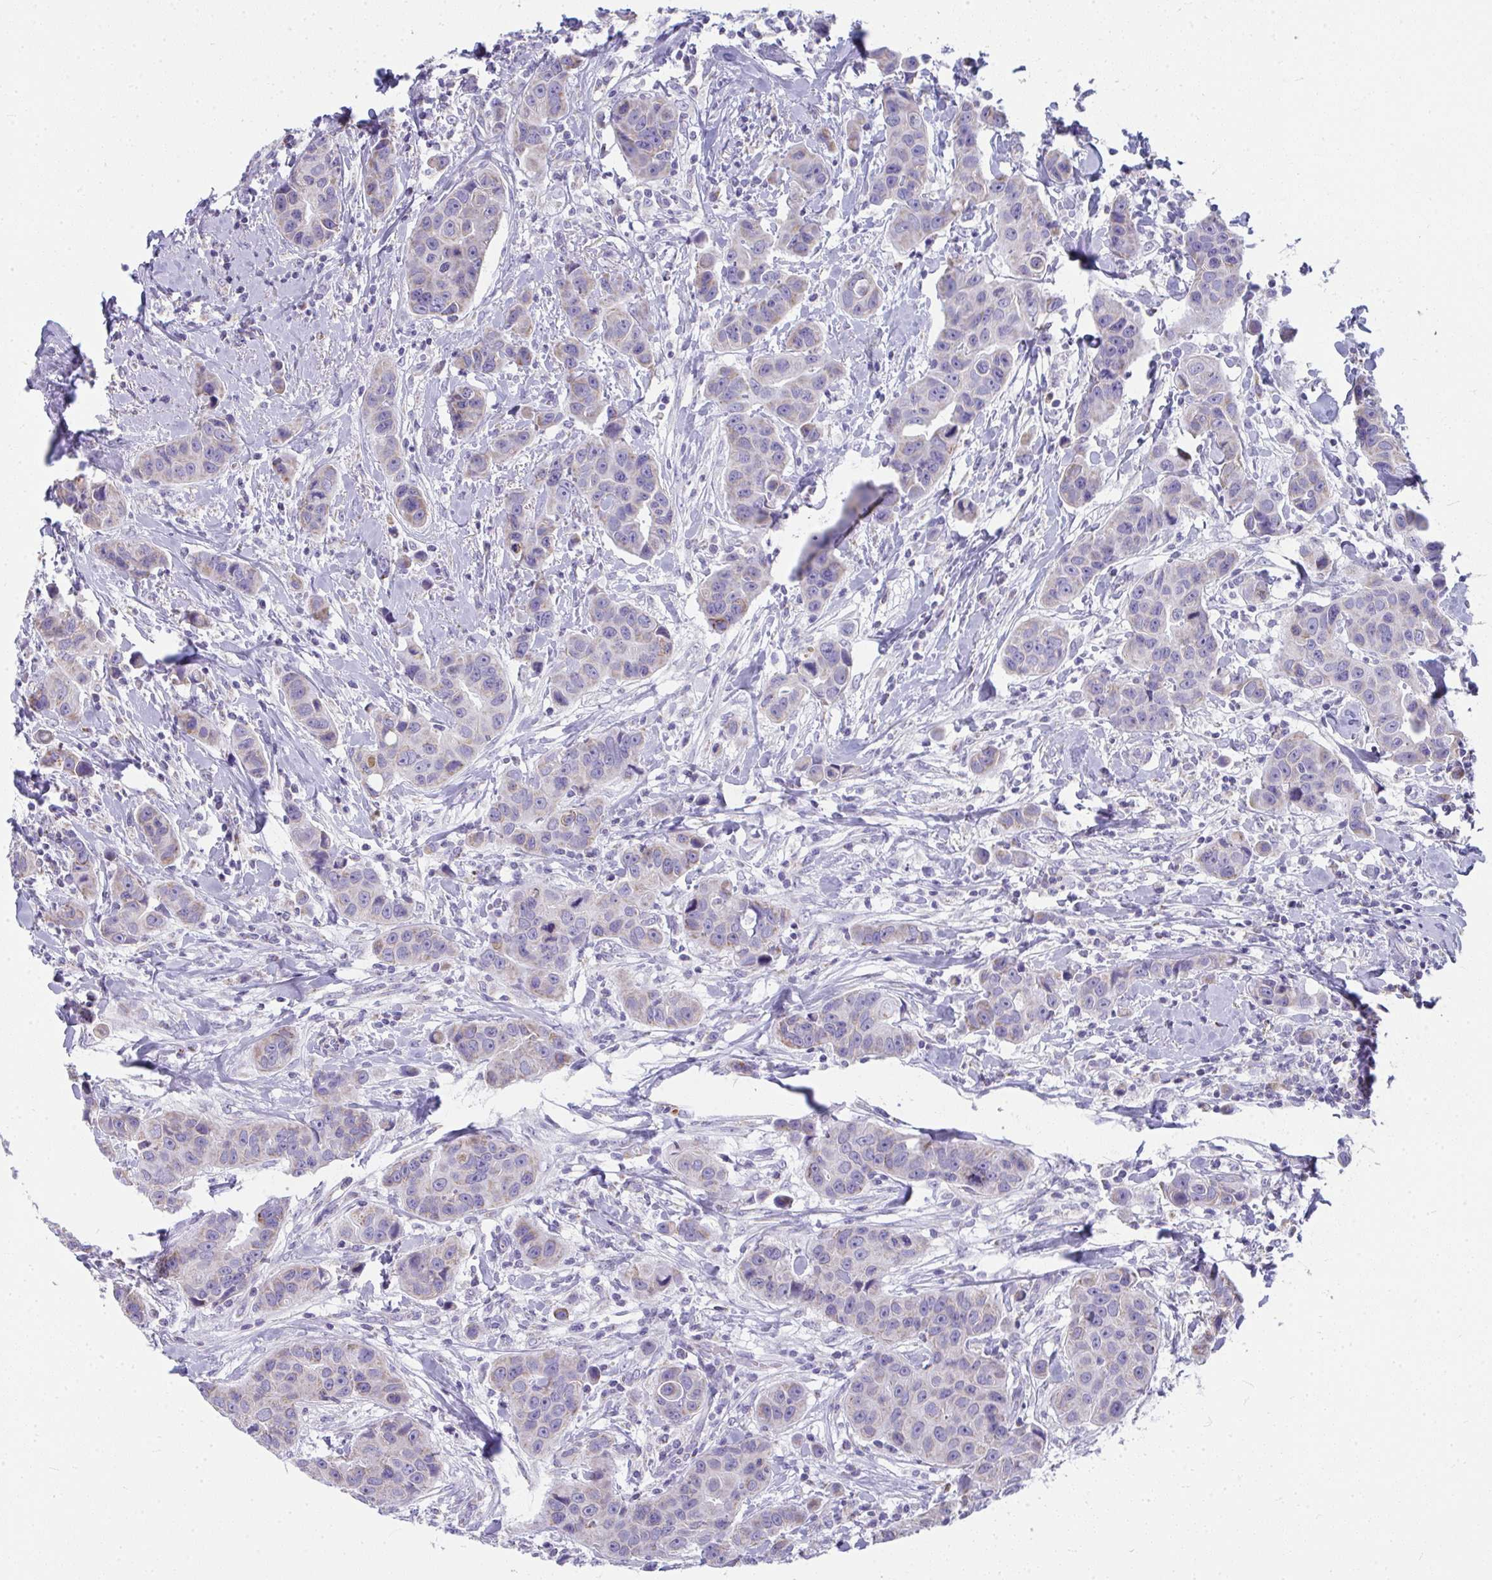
{"staining": {"intensity": "negative", "quantity": "none", "location": "none"}, "tissue": "breast cancer", "cell_type": "Tumor cells", "image_type": "cancer", "snomed": [{"axis": "morphology", "description": "Duct carcinoma"}, {"axis": "topography", "description": "Breast"}], "caption": "A high-resolution photomicrograph shows immunohistochemistry (IHC) staining of breast cancer, which displays no significant staining in tumor cells.", "gene": "SLC6A1", "patient": {"sex": "female", "age": 24}}